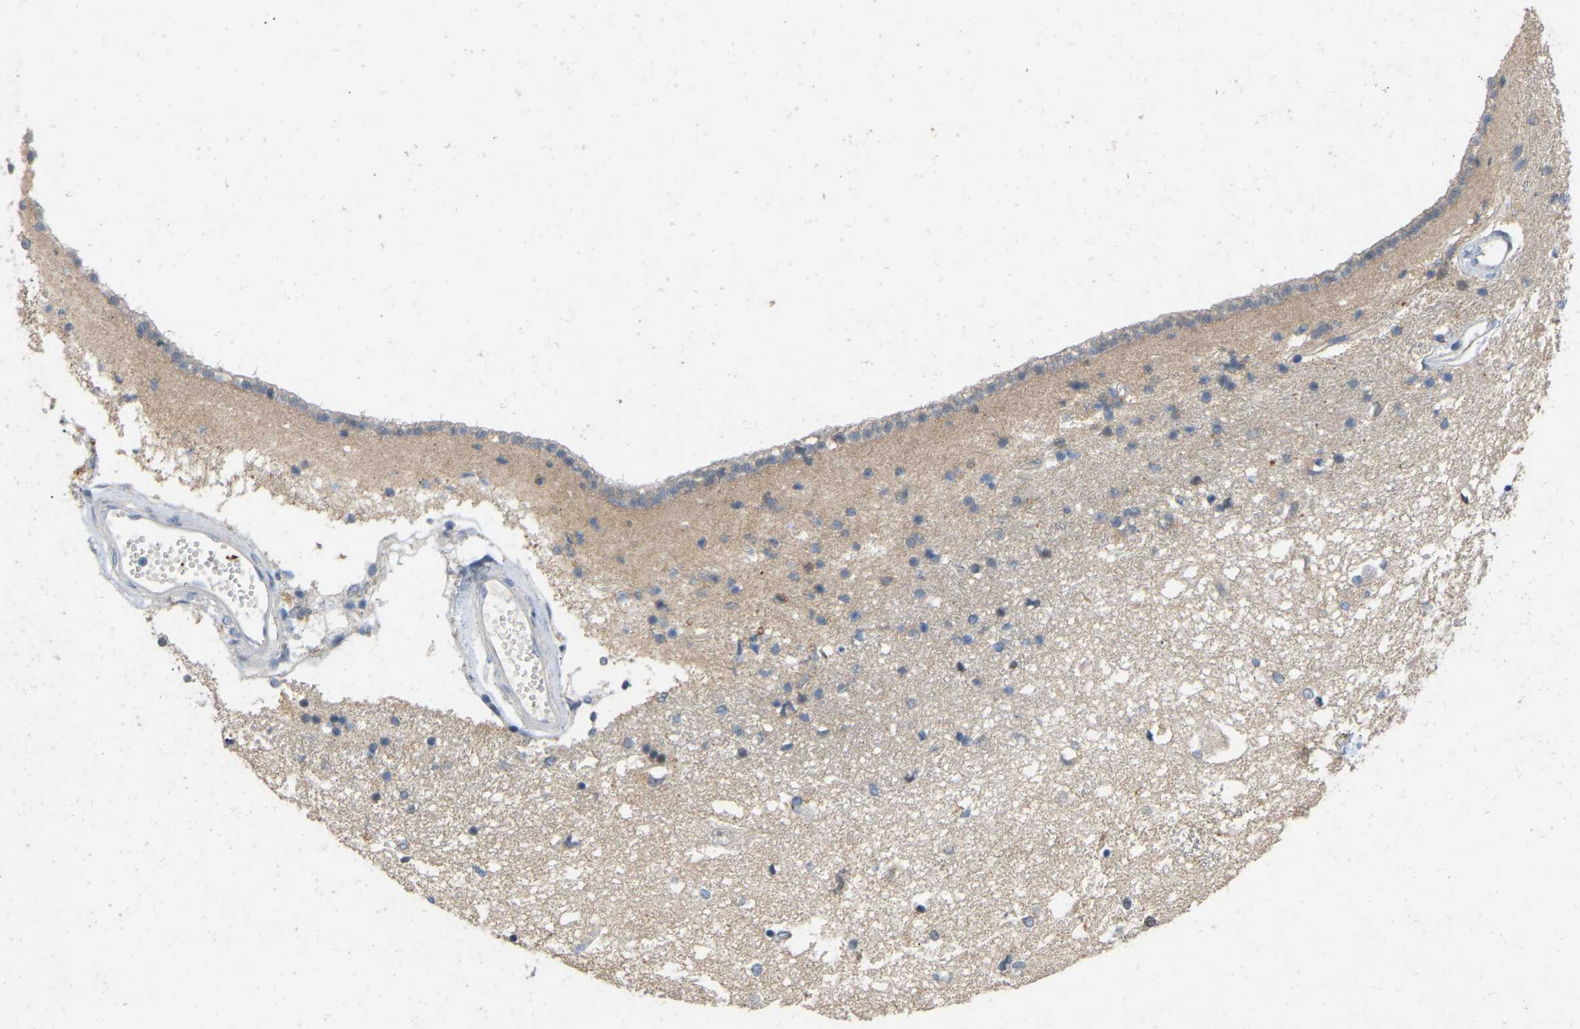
{"staining": {"intensity": "negative", "quantity": "none", "location": "none"}, "tissue": "caudate", "cell_type": "Glial cells", "image_type": "normal", "snomed": [{"axis": "morphology", "description": "Normal tissue, NOS"}, {"axis": "topography", "description": "Lateral ventricle wall"}], "caption": "IHC histopathology image of unremarkable caudate stained for a protein (brown), which demonstrates no staining in glial cells.", "gene": "RHEB", "patient": {"sex": "male", "age": 45}}